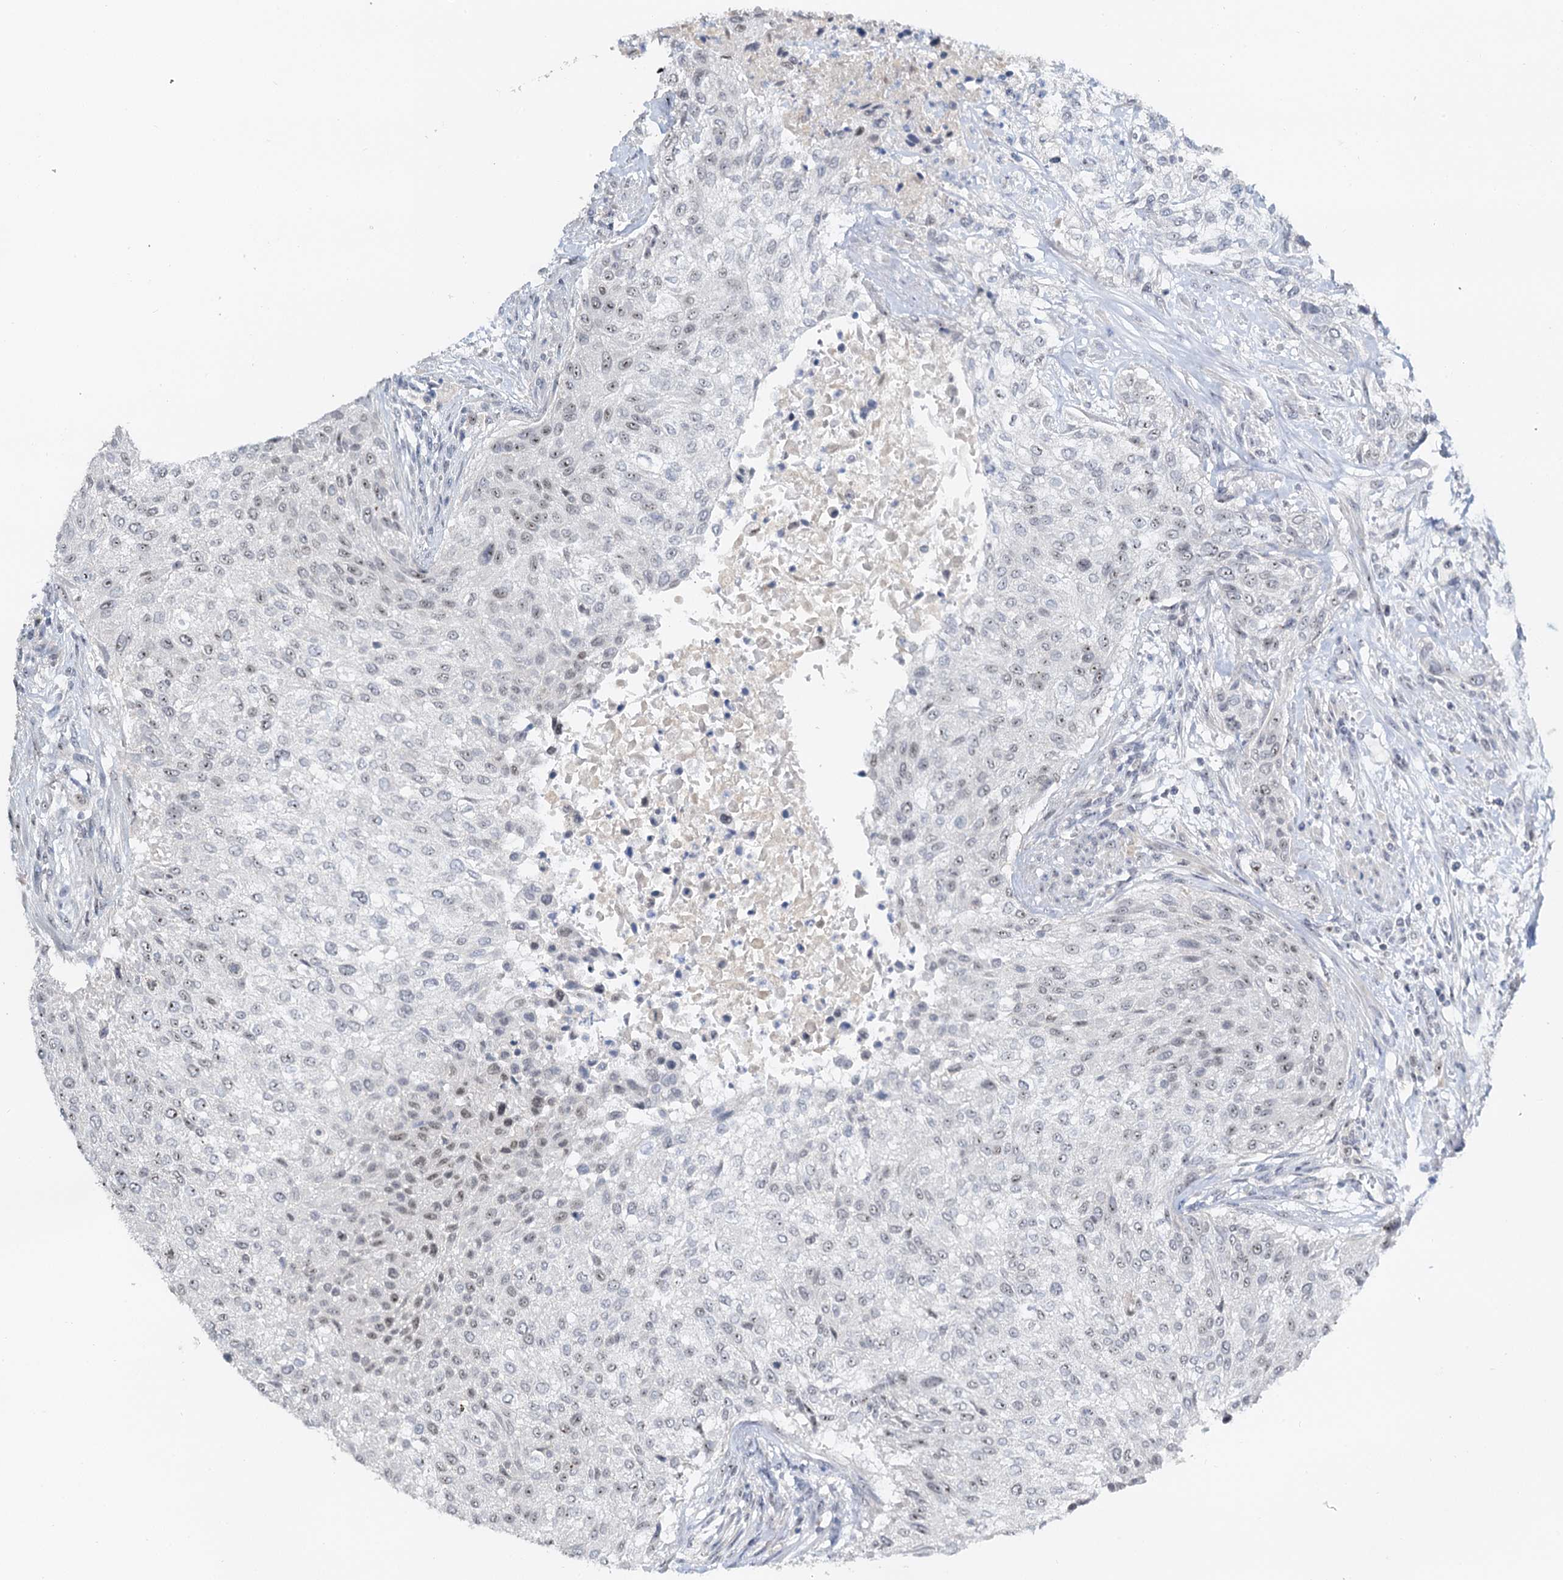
{"staining": {"intensity": "weak", "quantity": "25%-75%", "location": "nuclear"}, "tissue": "urothelial cancer", "cell_type": "Tumor cells", "image_type": "cancer", "snomed": [{"axis": "morphology", "description": "Normal tissue, NOS"}, {"axis": "morphology", "description": "Urothelial carcinoma, NOS"}, {"axis": "topography", "description": "Urinary bladder"}, {"axis": "topography", "description": "Peripheral nerve tissue"}], "caption": "DAB (3,3'-diaminobenzidine) immunohistochemical staining of human urothelial cancer displays weak nuclear protein staining in about 25%-75% of tumor cells.", "gene": "NOP2", "patient": {"sex": "male", "age": 35}}